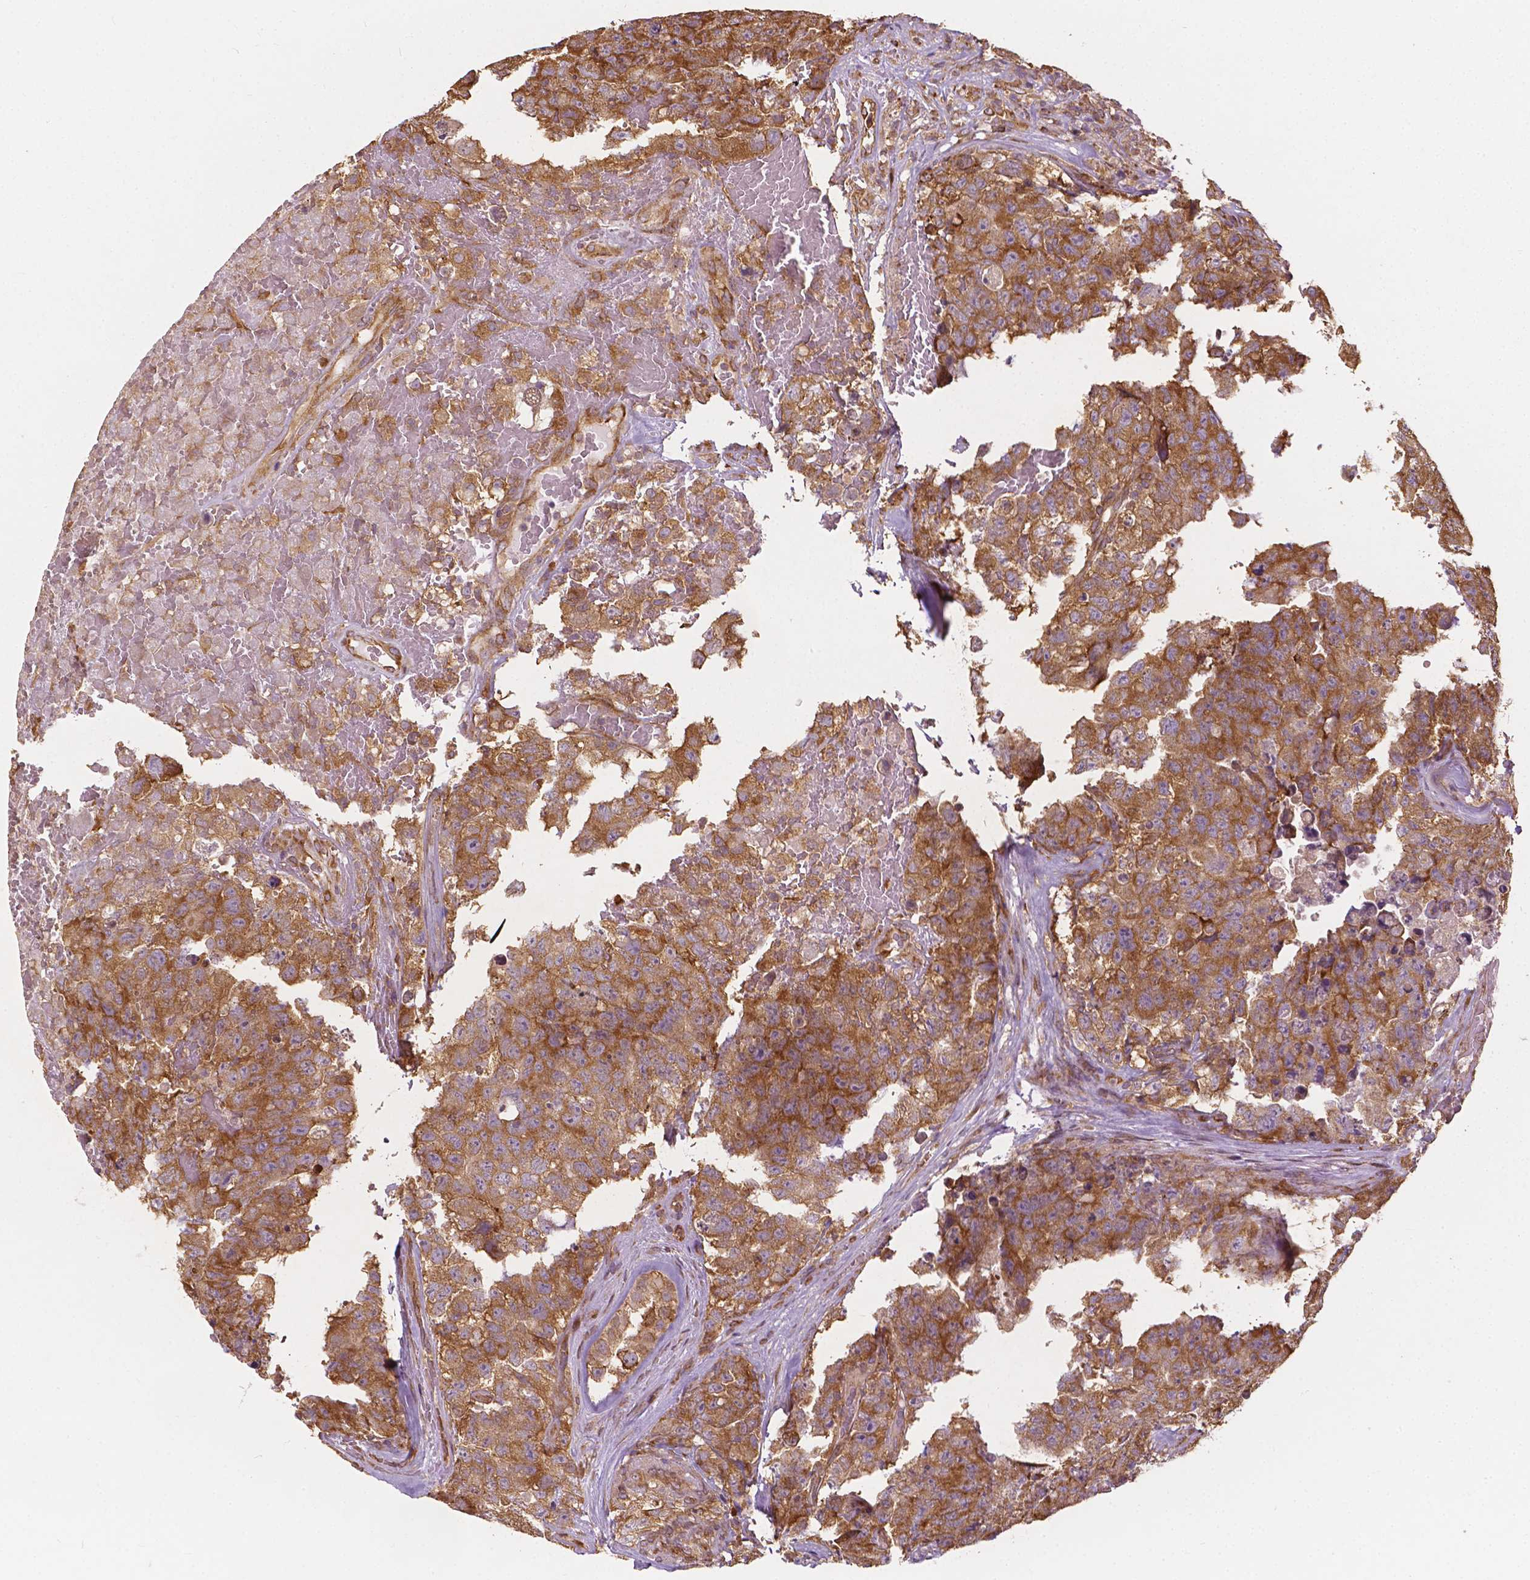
{"staining": {"intensity": "moderate", "quantity": ">75%", "location": "cytoplasmic/membranous"}, "tissue": "testis cancer", "cell_type": "Tumor cells", "image_type": "cancer", "snomed": [{"axis": "morphology", "description": "Carcinoma, Embryonal, NOS"}, {"axis": "topography", "description": "Testis"}], "caption": "Human testis embryonal carcinoma stained with a protein marker demonstrates moderate staining in tumor cells.", "gene": "G3BP1", "patient": {"sex": "male", "age": 18}}